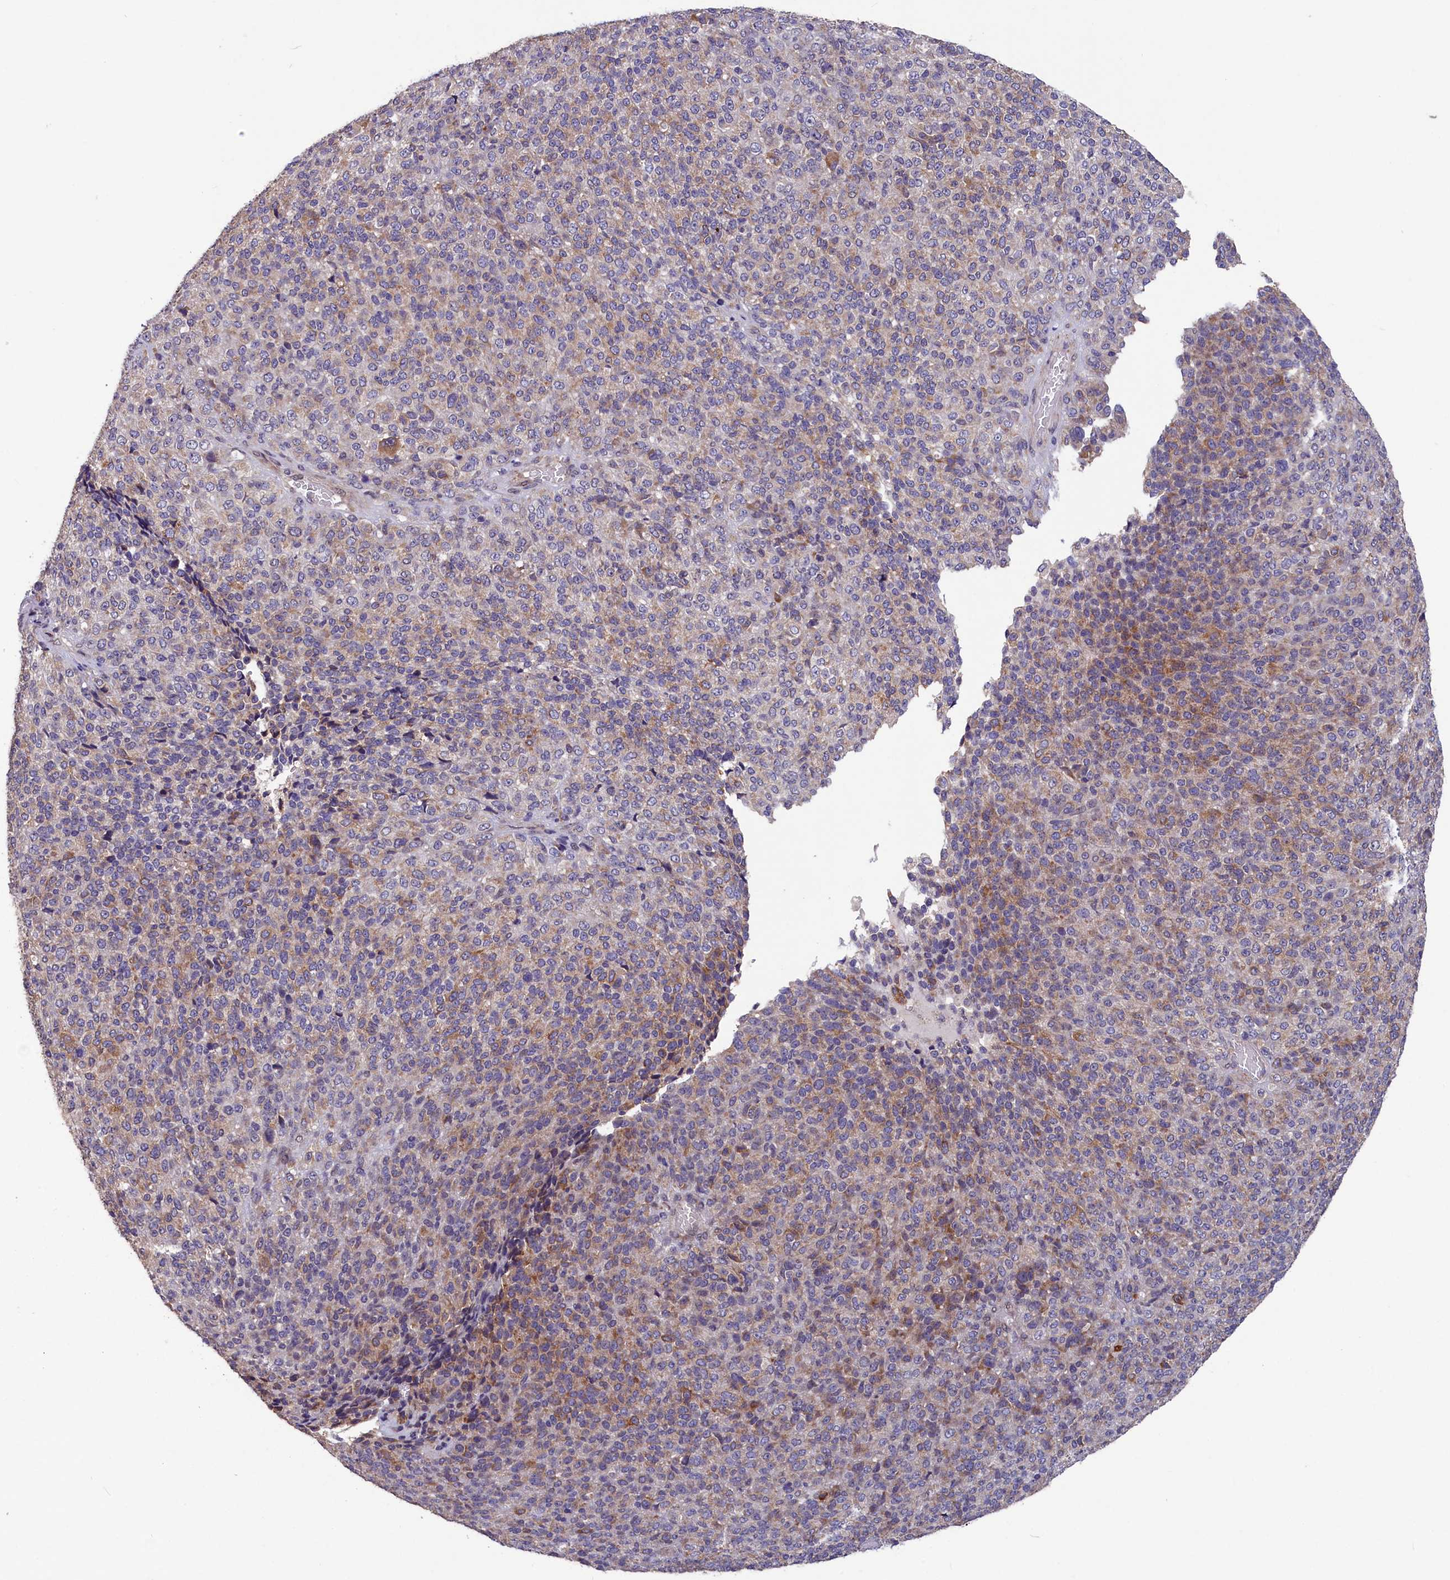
{"staining": {"intensity": "moderate", "quantity": "25%-75%", "location": "cytoplasmic/membranous"}, "tissue": "melanoma", "cell_type": "Tumor cells", "image_type": "cancer", "snomed": [{"axis": "morphology", "description": "Malignant melanoma, Metastatic site"}, {"axis": "topography", "description": "Brain"}], "caption": "Immunohistochemical staining of melanoma demonstrates medium levels of moderate cytoplasmic/membranous positivity in approximately 25%-75% of tumor cells.", "gene": "SLC39A6", "patient": {"sex": "female", "age": 56}}